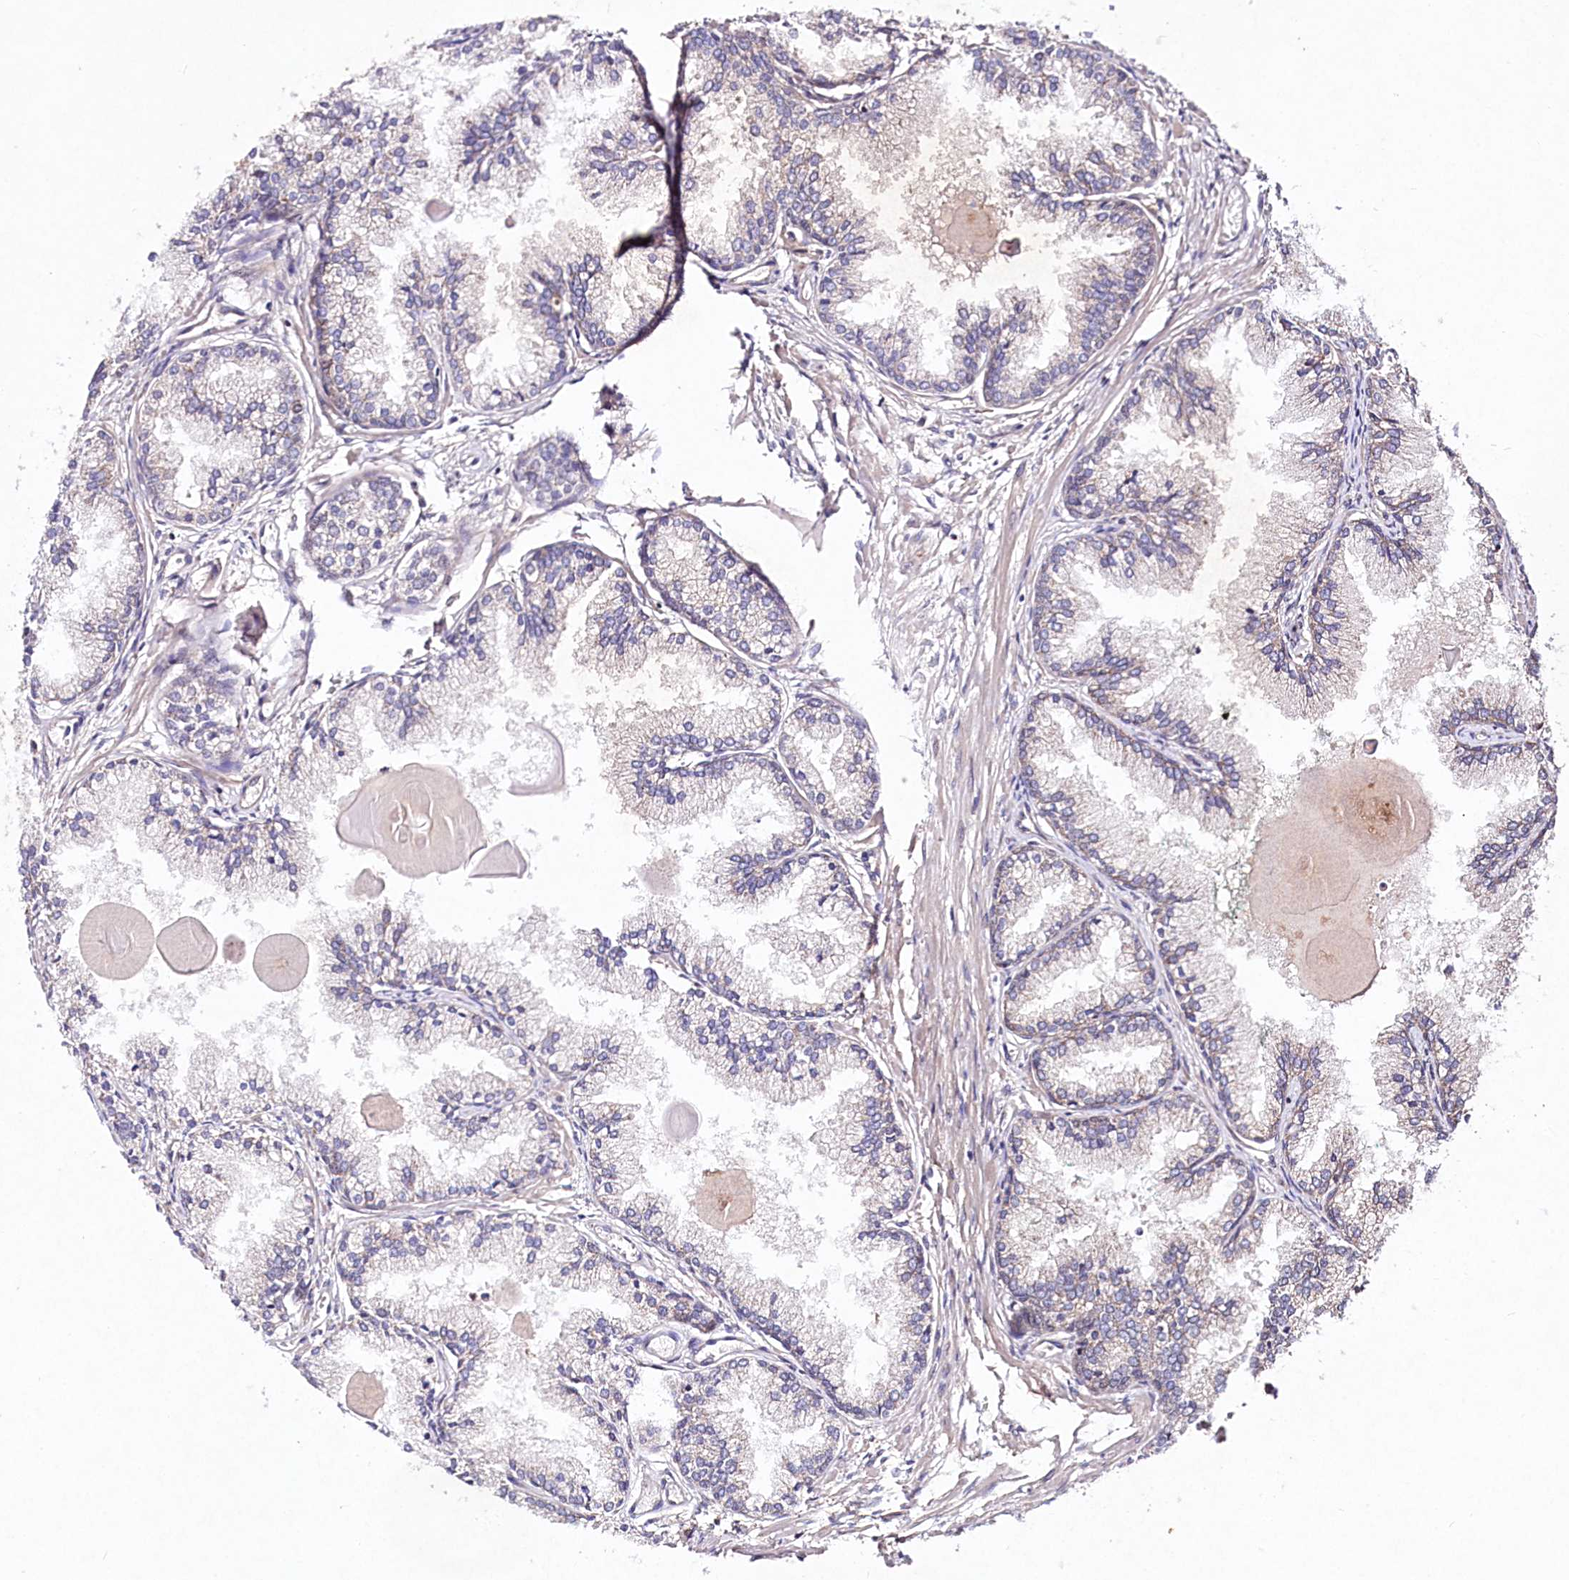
{"staining": {"intensity": "weak", "quantity": "25%-75%", "location": "cytoplasmic/membranous"}, "tissue": "prostate cancer", "cell_type": "Tumor cells", "image_type": "cancer", "snomed": [{"axis": "morphology", "description": "Adenocarcinoma, High grade"}, {"axis": "topography", "description": "Prostate"}], "caption": "Protein expression by immunohistochemistry displays weak cytoplasmic/membranous positivity in about 25%-75% of tumor cells in prostate adenocarcinoma (high-grade).", "gene": "TNPO3", "patient": {"sex": "male", "age": 68}}